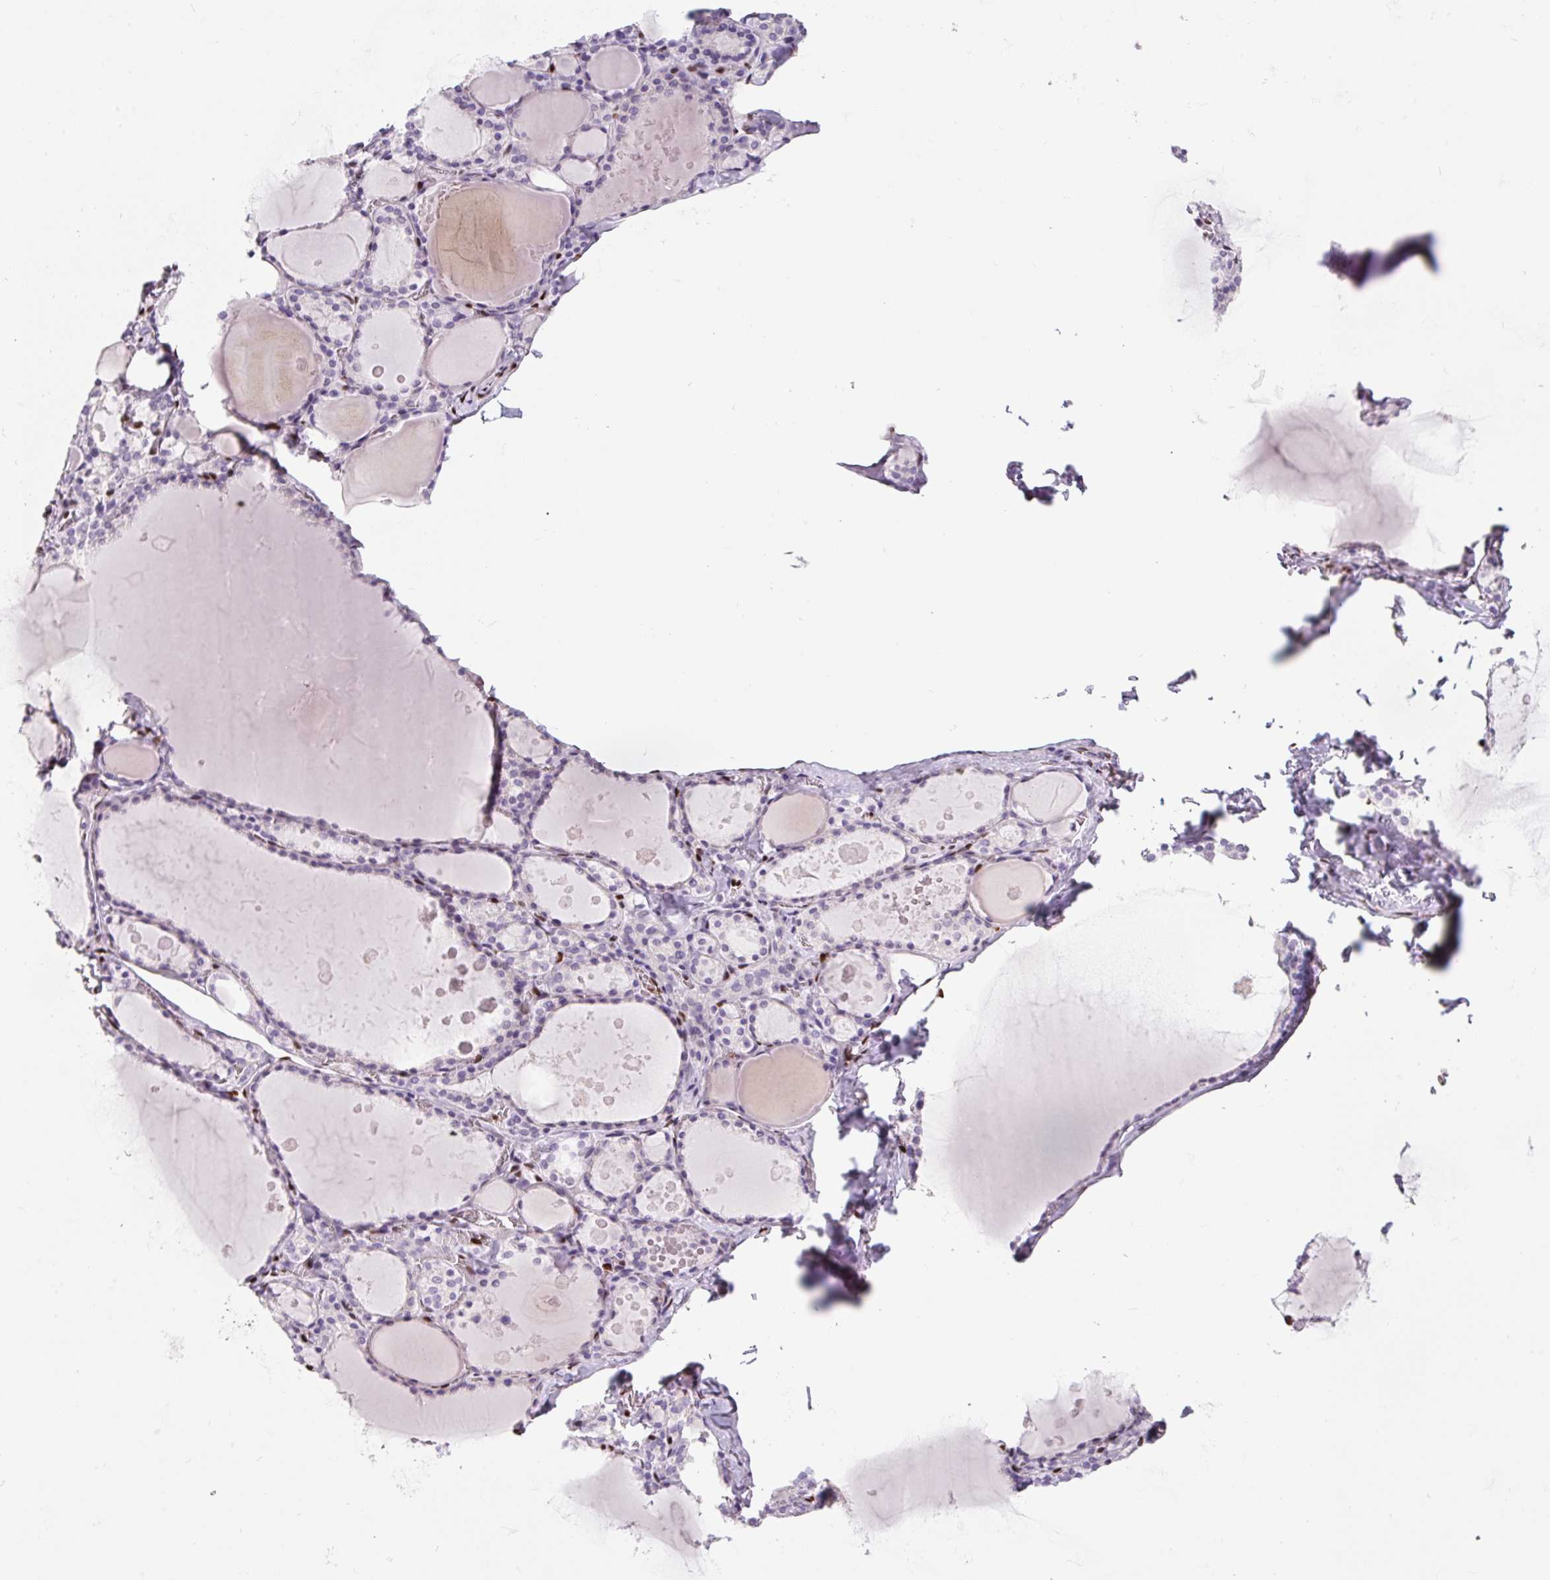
{"staining": {"intensity": "negative", "quantity": "none", "location": "none"}, "tissue": "thyroid gland", "cell_type": "Glandular cells", "image_type": "normal", "snomed": [{"axis": "morphology", "description": "Normal tissue, NOS"}, {"axis": "topography", "description": "Thyroid gland"}], "caption": "This is an immunohistochemistry (IHC) micrograph of unremarkable human thyroid gland. There is no expression in glandular cells.", "gene": "ZEB1", "patient": {"sex": "male", "age": 56}}